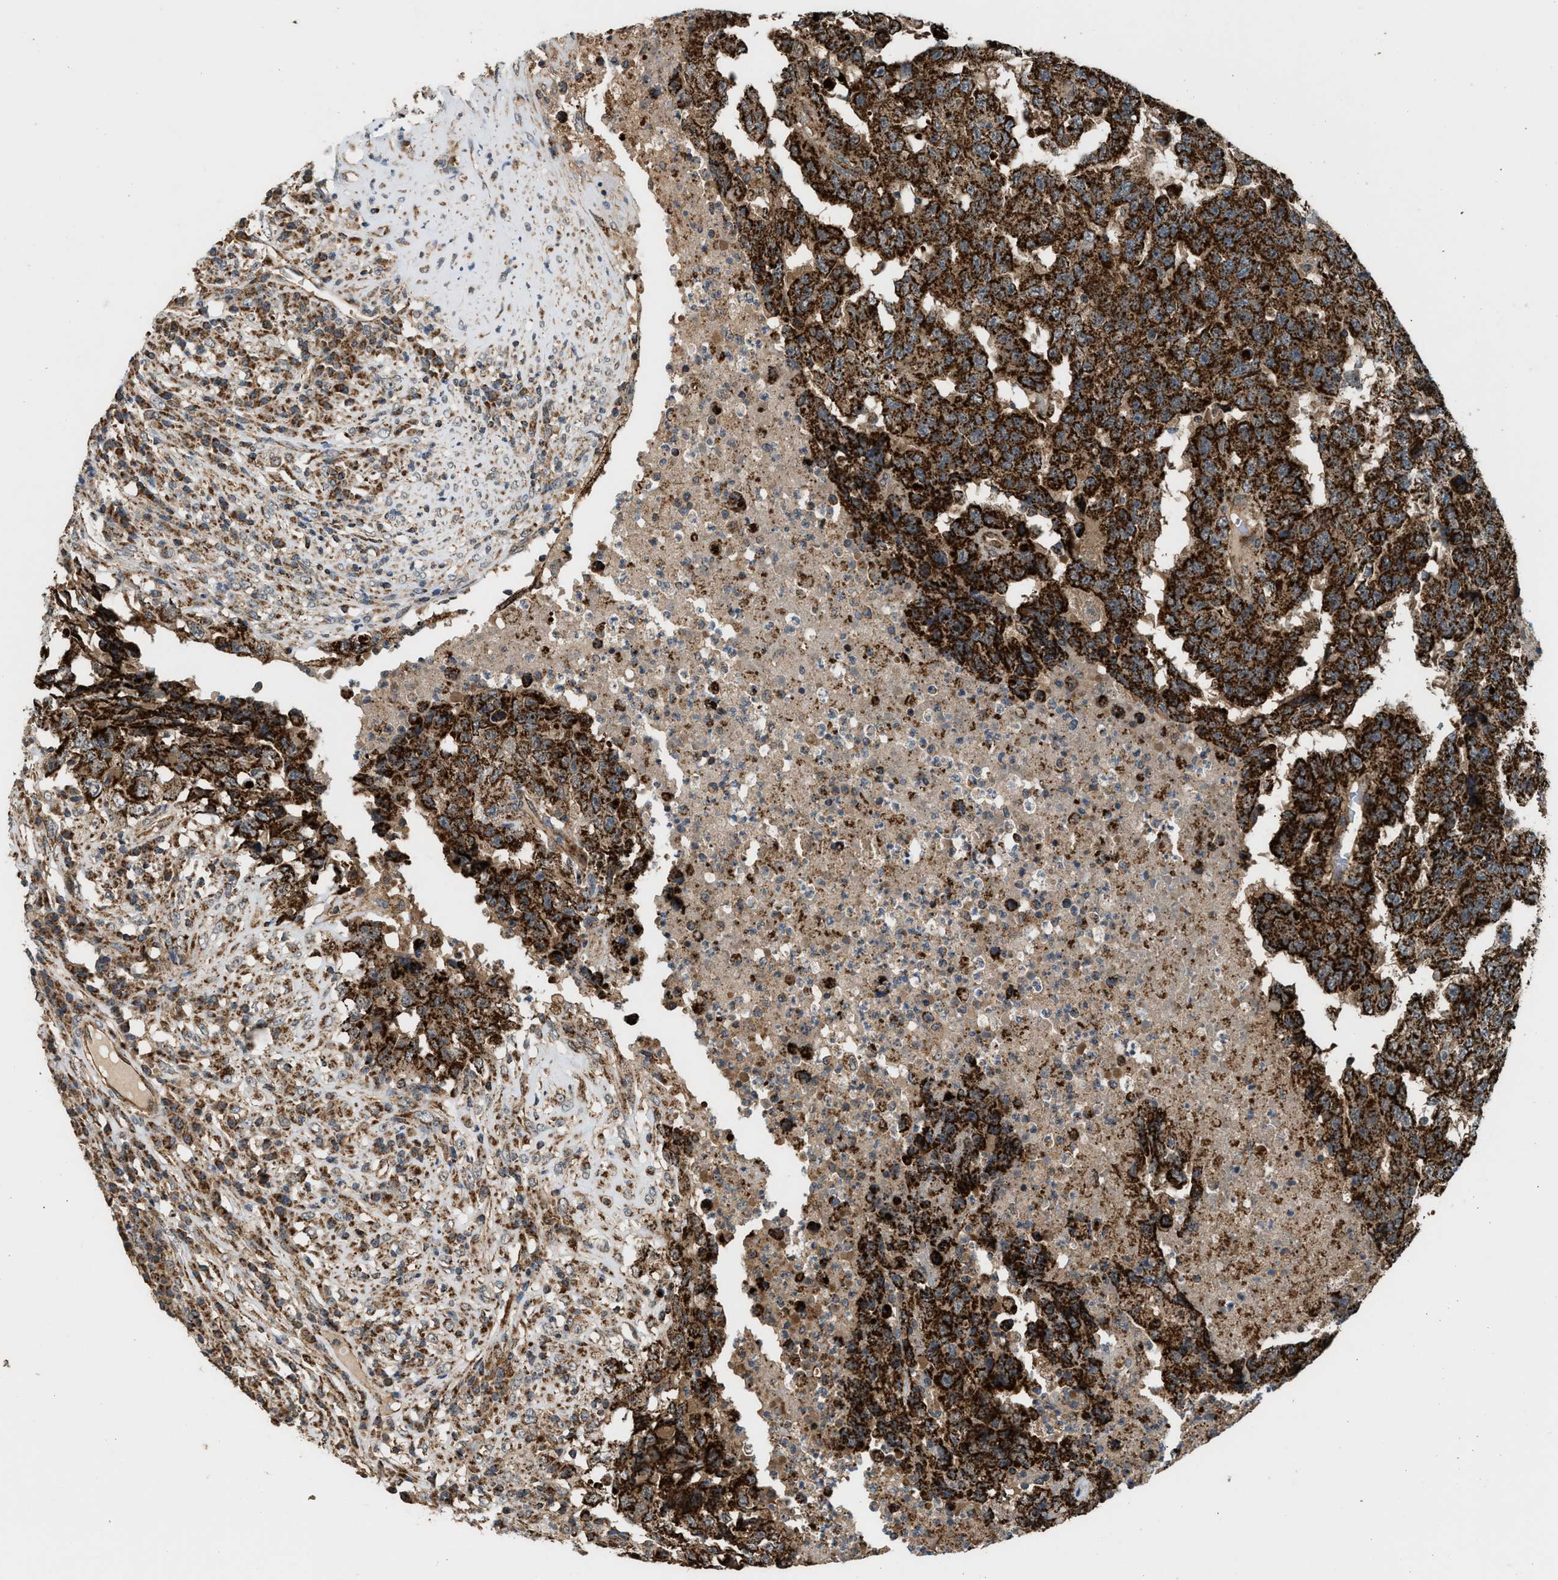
{"staining": {"intensity": "strong", "quantity": ">75%", "location": "cytoplasmic/membranous"}, "tissue": "testis cancer", "cell_type": "Tumor cells", "image_type": "cancer", "snomed": [{"axis": "morphology", "description": "Necrosis, NOS"}, {"axis": "morphology", "description": "Carcinoma, Embryonal, NOS"}, {"axis": "topography", "description": "Testis"}], "caption": "Testis embryonal carcinoma stained with immunohistochemistry exhibits strong cytoplasmic/membranous staining in about >75% of tumor cells.", "gene": "SGSM2", "patient": {"sex": "male", "age": 19}}